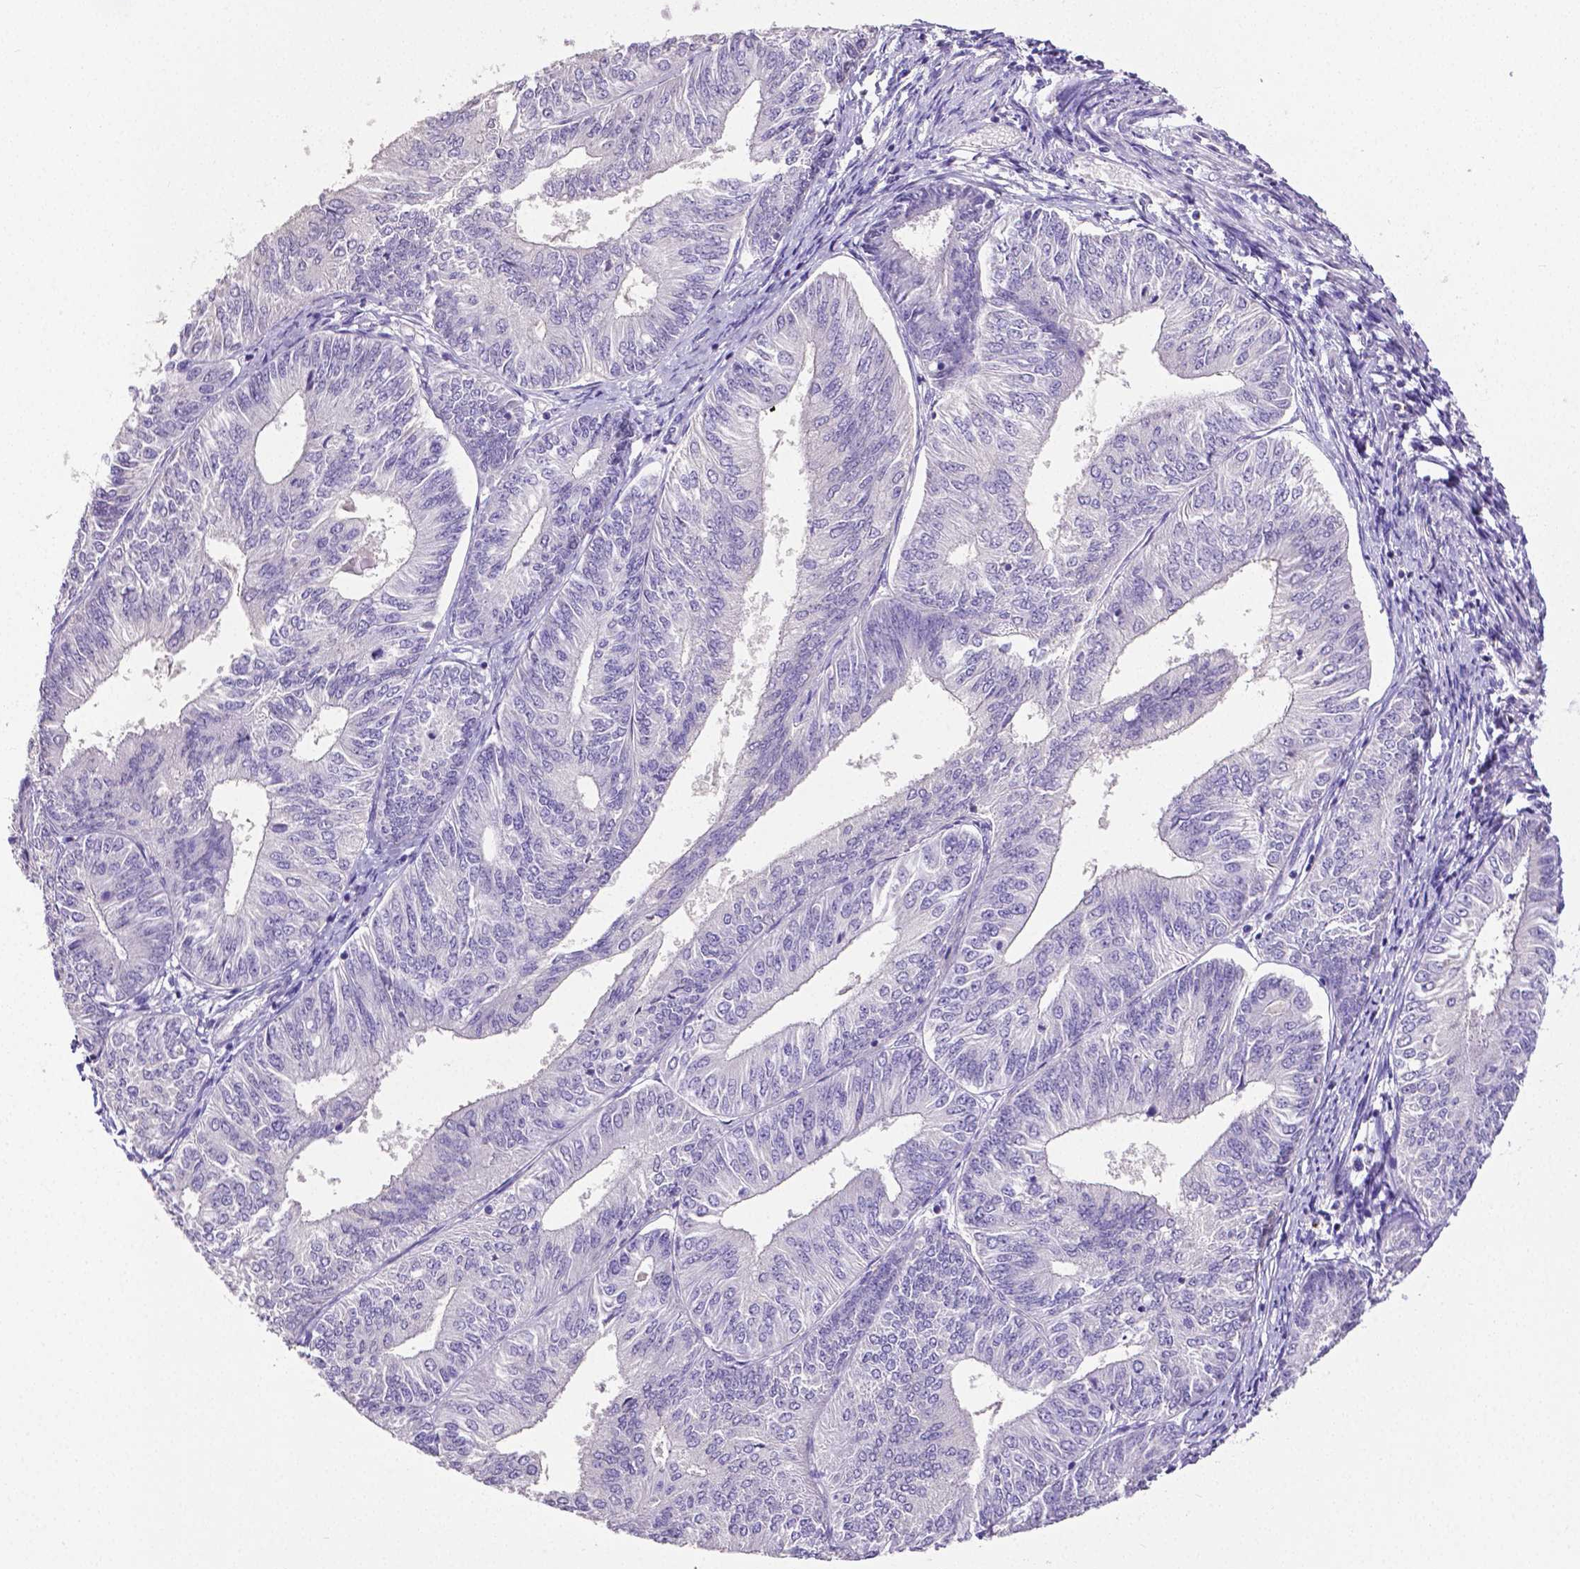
{"staining": {"intensity": "negative", "quantity": "none", "location": "none"}, "tissue": "endometrial cancer", "cell_type": "Tumor cells", "image_type": "cancer", "snomed": [{"axis": "morphology", "description": "Adenocarcinoma, NOS"}, {"axis": "topography", "description": "Endometrium"}], "caption": "DAB immunohistochemical staining of human endometrial cancer reveals no significant staining in tumor cells.", "gene": "MMP9", "patient": {"sex": "female", "age": 58}}